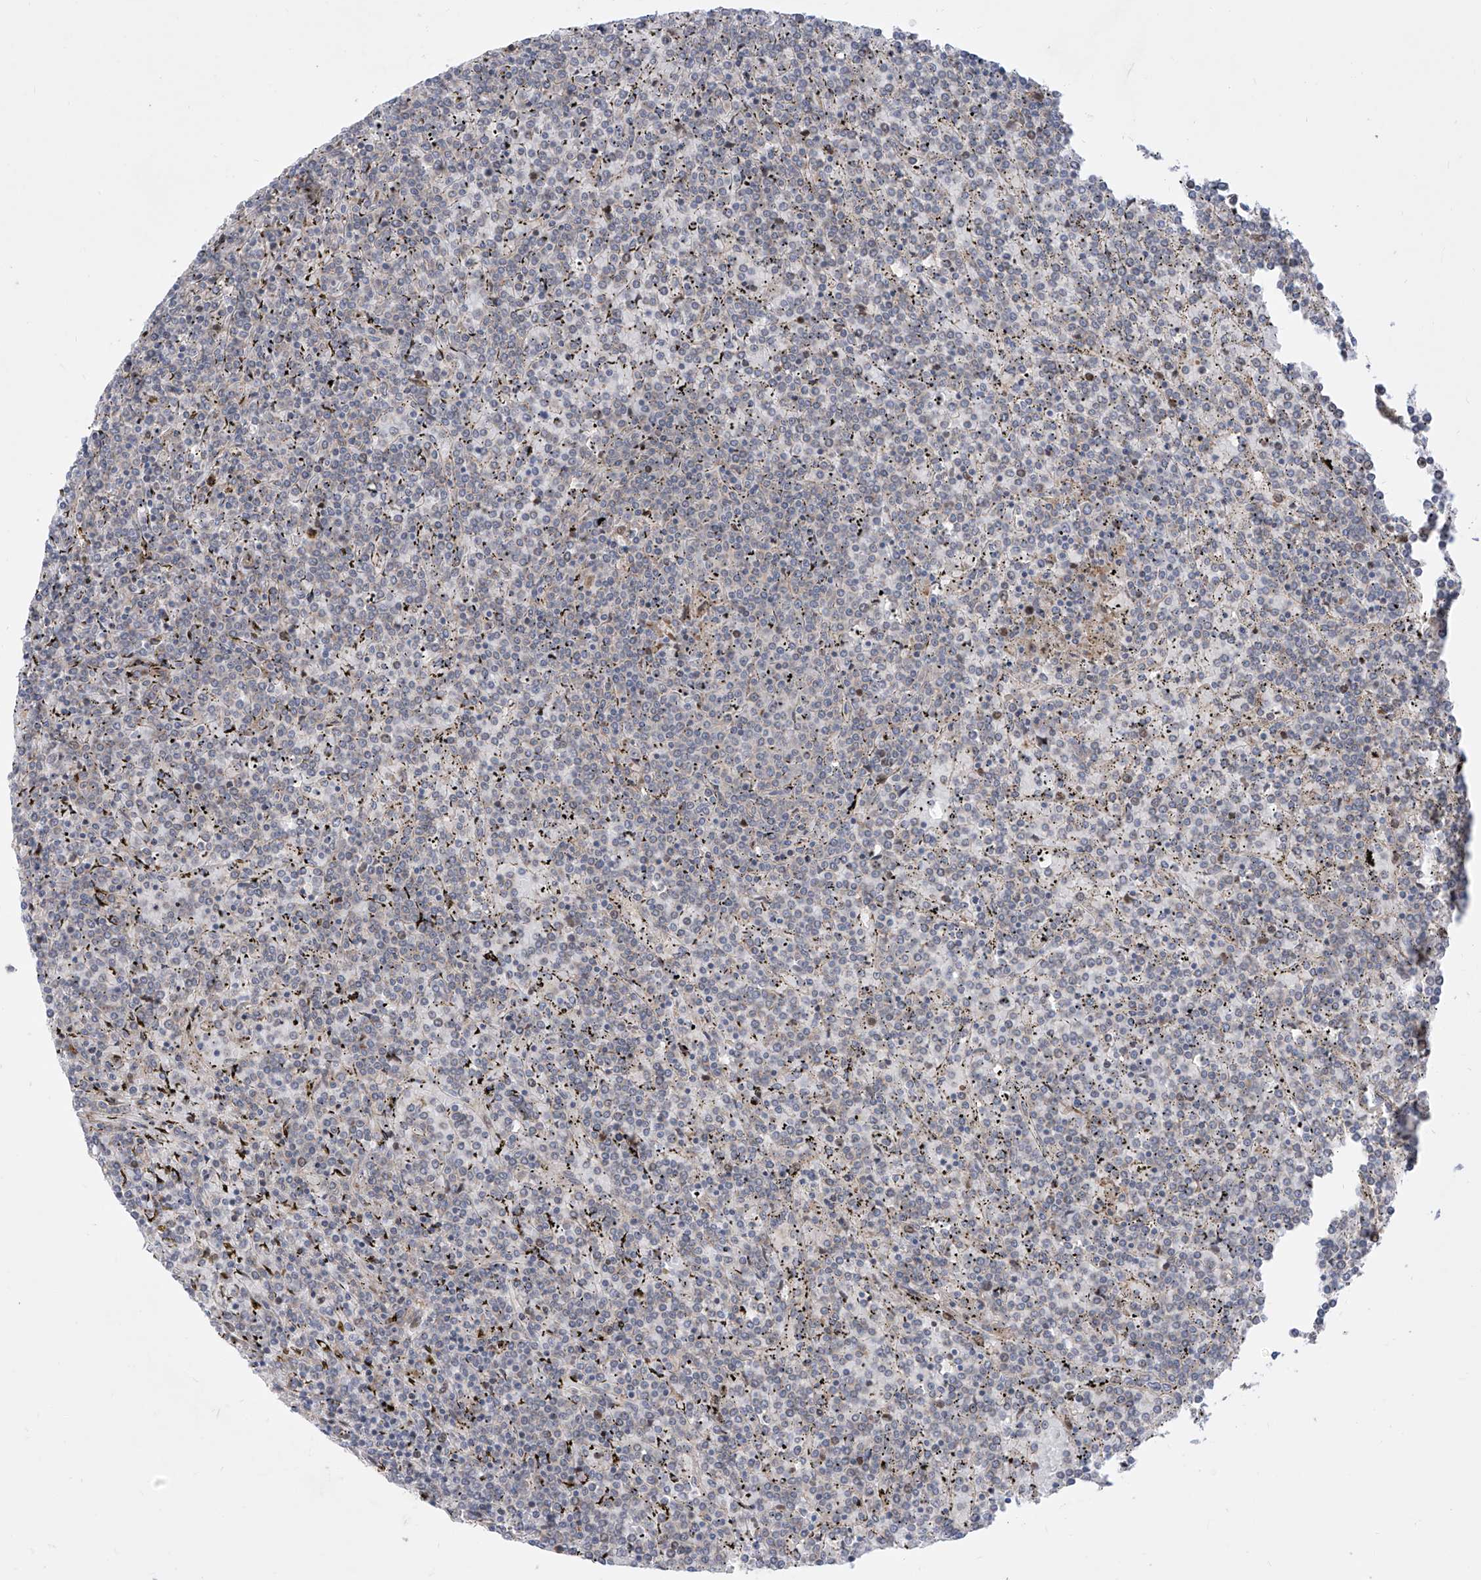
{"staining": {"intensity": "negative", "quantity": "none", "location": "none"}, "tissue": "lymphoma", "cell_type": "Tumor cells", "image_type": "cancer", "snomed": [{"axis": "morphology", "description": "Malignant lymphoma, non-Hodgkin's type, Low grade"}, {"axis": "topography", "description": "Spleen"}], "caption": "IHC histopathology image of neoplastic tissue: human malignant lymphoma, non-Hodgkin's type (low-grade) stained with DAB (3,3'-diaminobenzidine) displays no significant protein expression in tumor cells. (DAB immunohistochemistry with hematoxylin counter stain).", "gene": "LRRC1", "patient": {"sex": "female", "age": 19}}